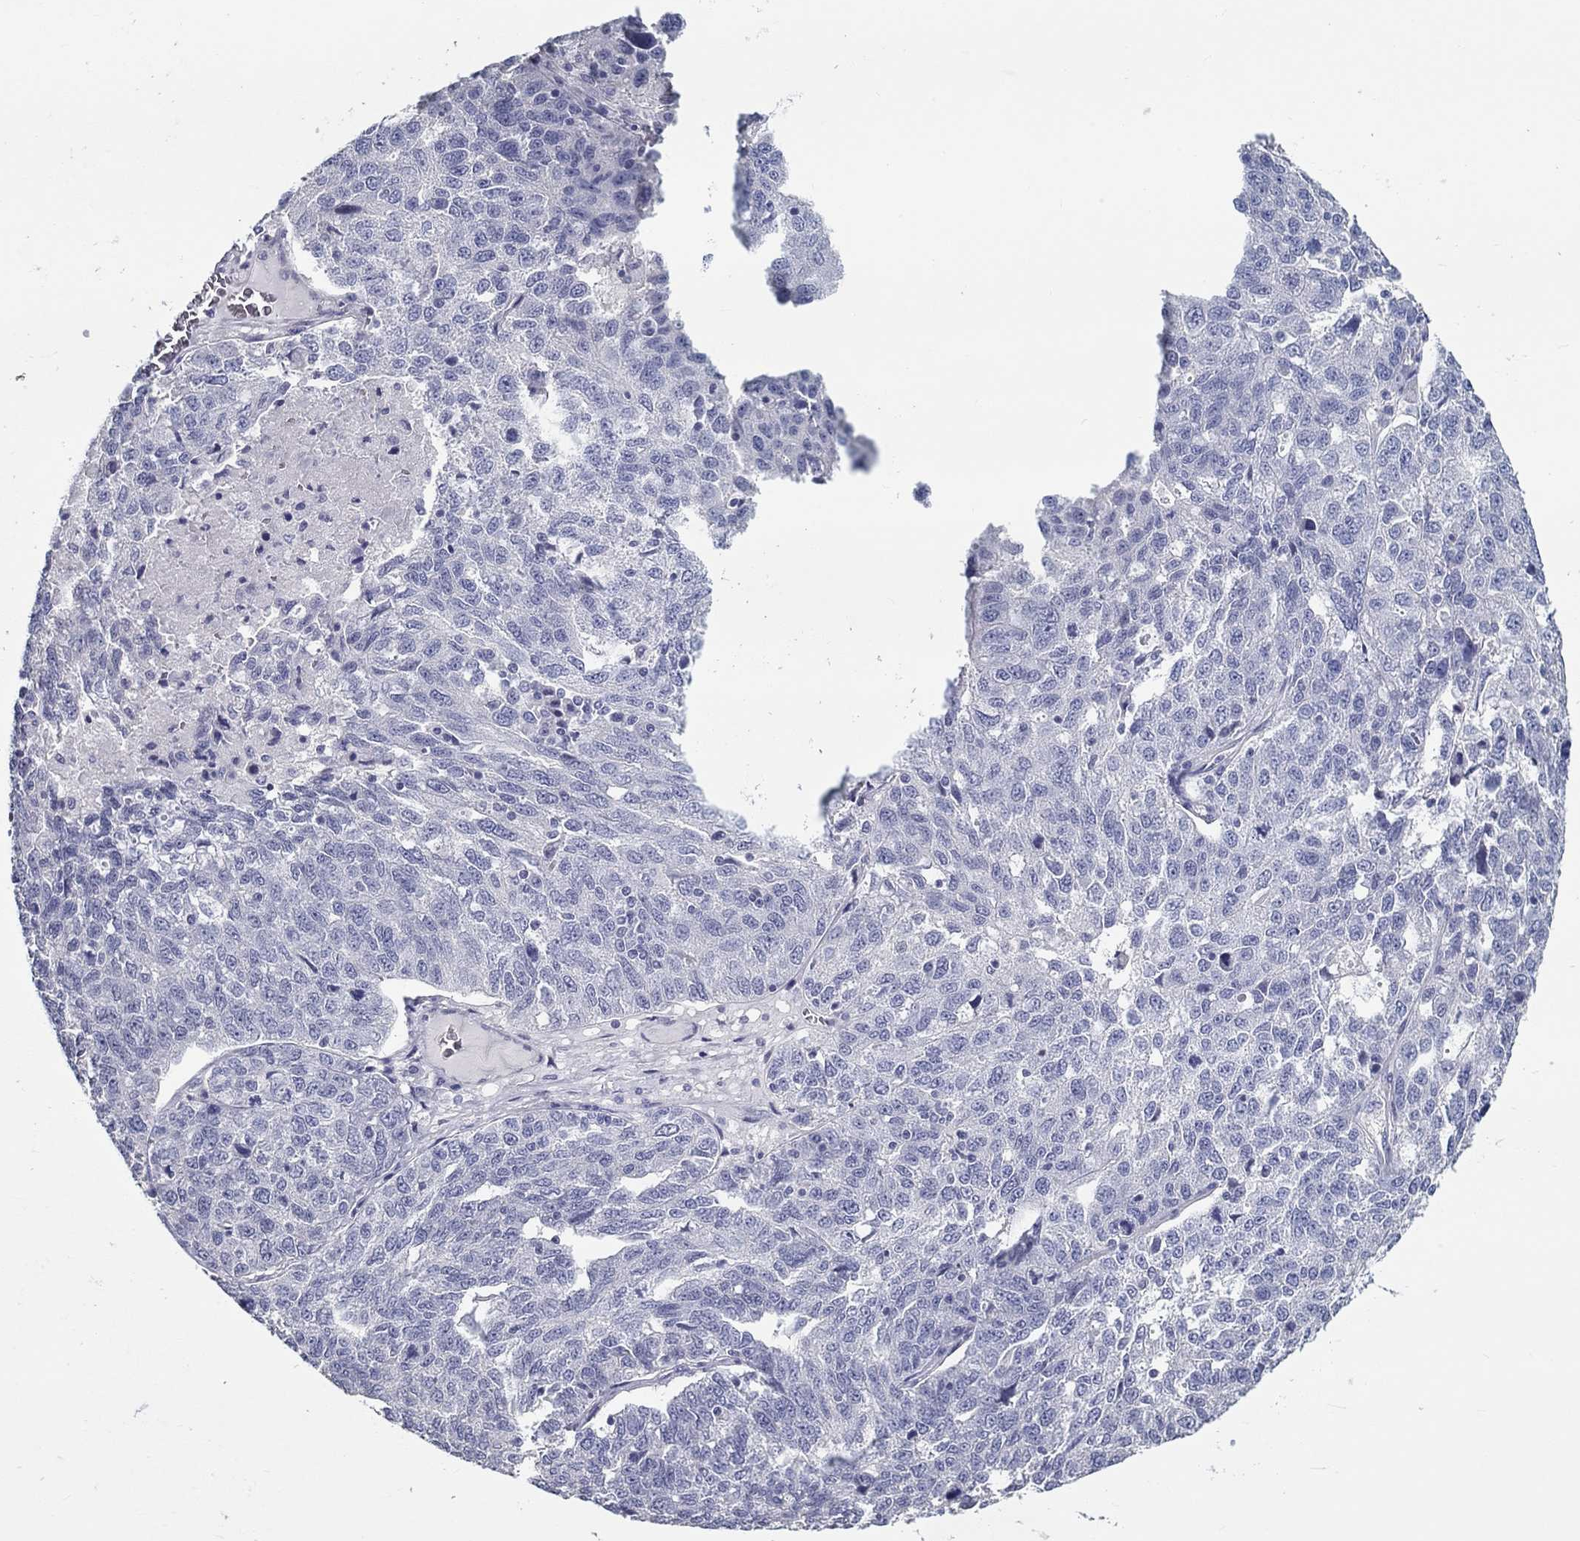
{"staining": {"intensity": "negative", "quantity": "none", "location": "none"}, "tissue": "ovarian cancer", "cell_type": "Tumor cells", "image_type": "cancer", "snomed": [{"axis": "morphology", "description": "Cystadenocarcinoma, serous, NOS"}, {"axis": "topography", "description": "Ovary"}], "caption": "Photomicrograph shows no significant protein expression in tumor cells of ovarian cancer. (Brightfield microscopy of DAB immunohistochemistry (IHC) at high magnification).", "gene": "CRYGD", "patient": {"sex": "female", "age": 71}}